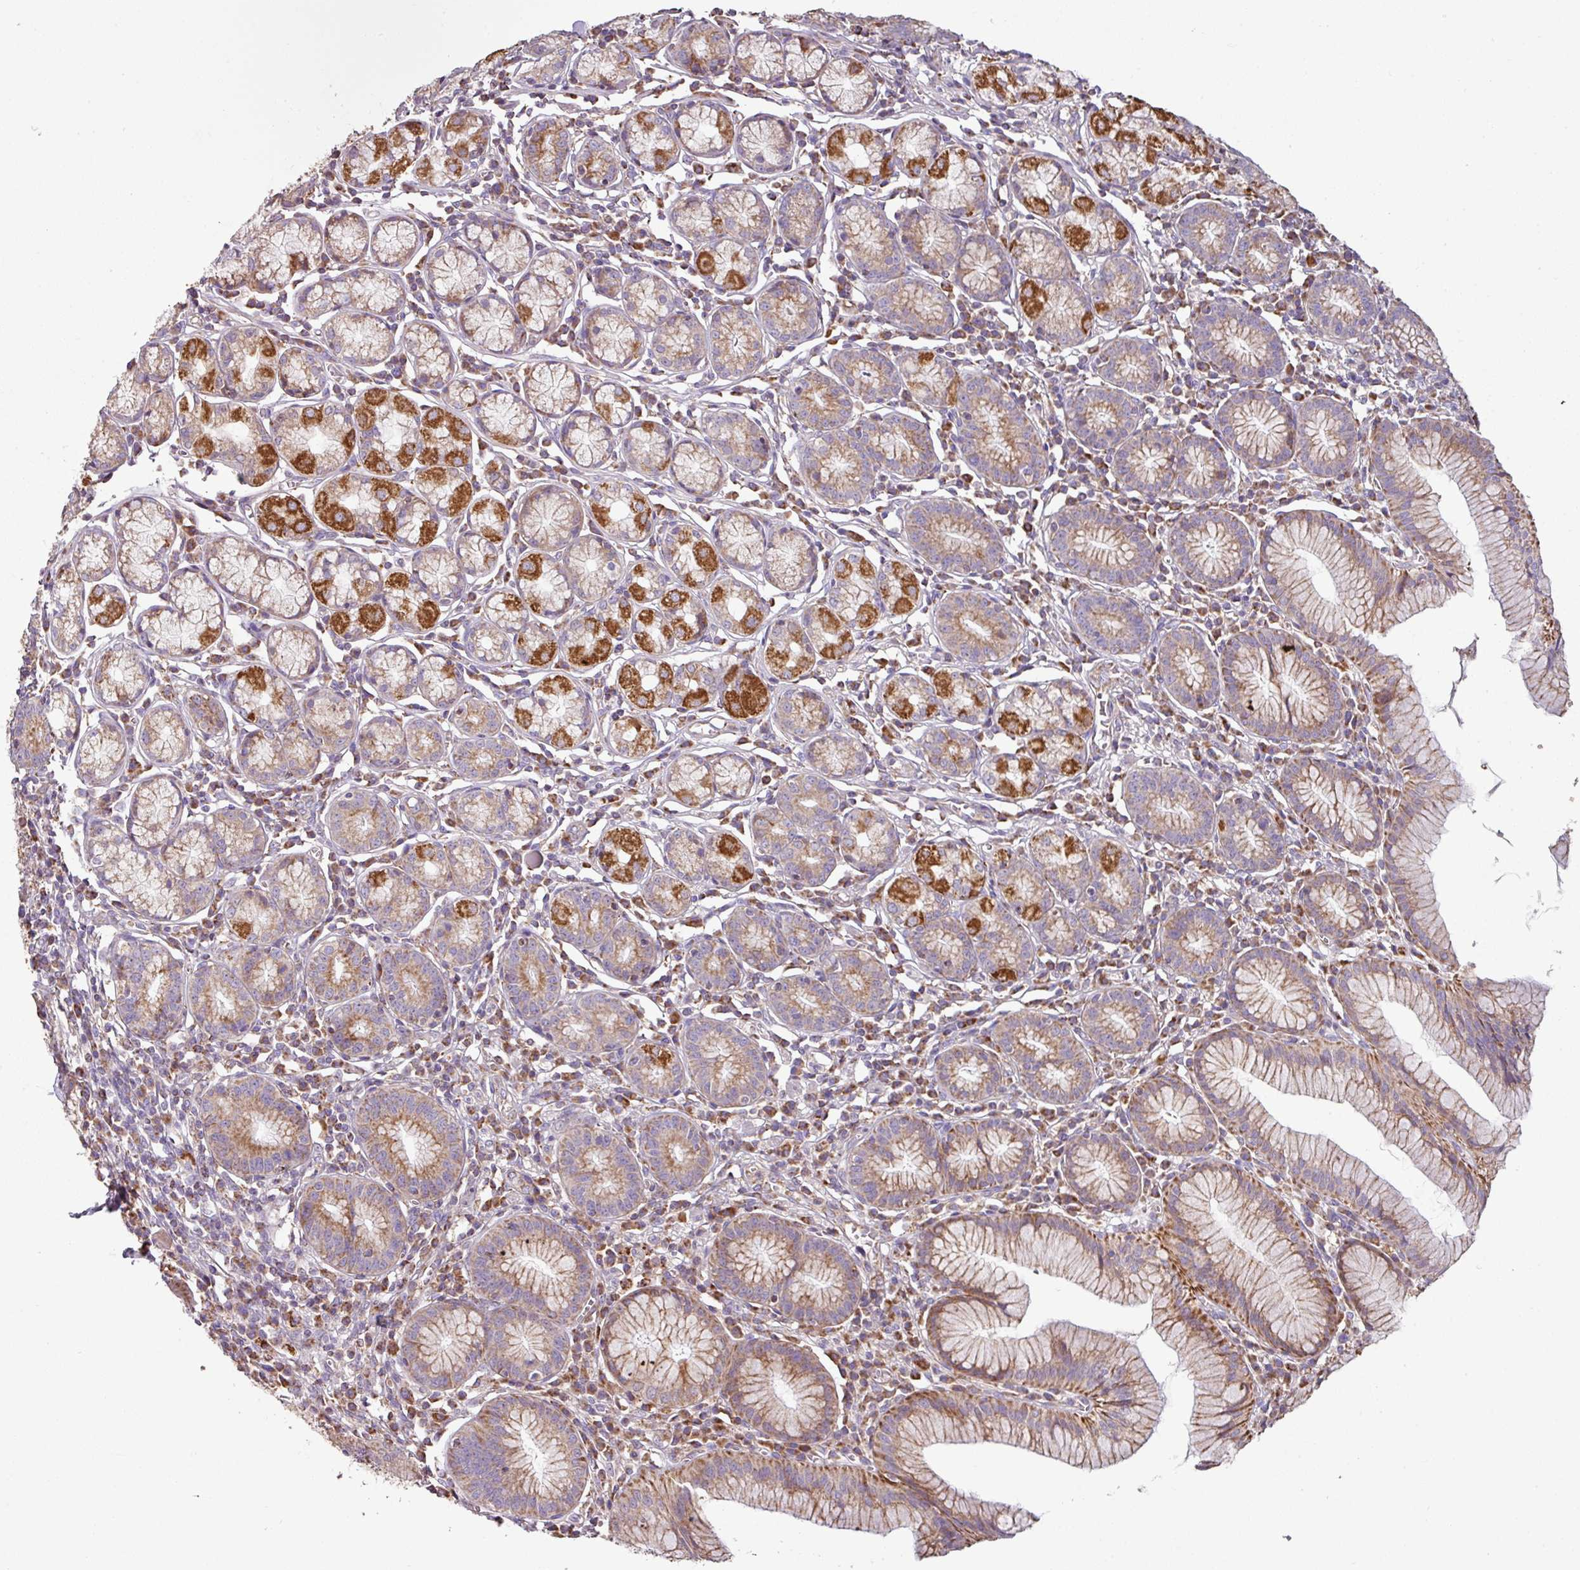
{"staining": {"intensity": "strong", "quantity": ">75%", "location": "cytoplasmic/membranous"}, "tissue": "stomach", "cell_type": "Glandular cells", "image_type": "normal", "snomed": [{"axis": "morphology", "description": "Normal tissue, NOS"}, {"axis": "topography", "description": "Stomach"}], "caption": "Protein expression analysis of normal human stomach reveals strong cytoplasmic/membranous expression in about >75% of glandular cells. (DAB (3,3'-diaminobenzidine) IHC, brown staining for protein, blue staining for nuclei).", "gene": "ENSG00000260170", "patient": {"sex": "male", "age": 55}}